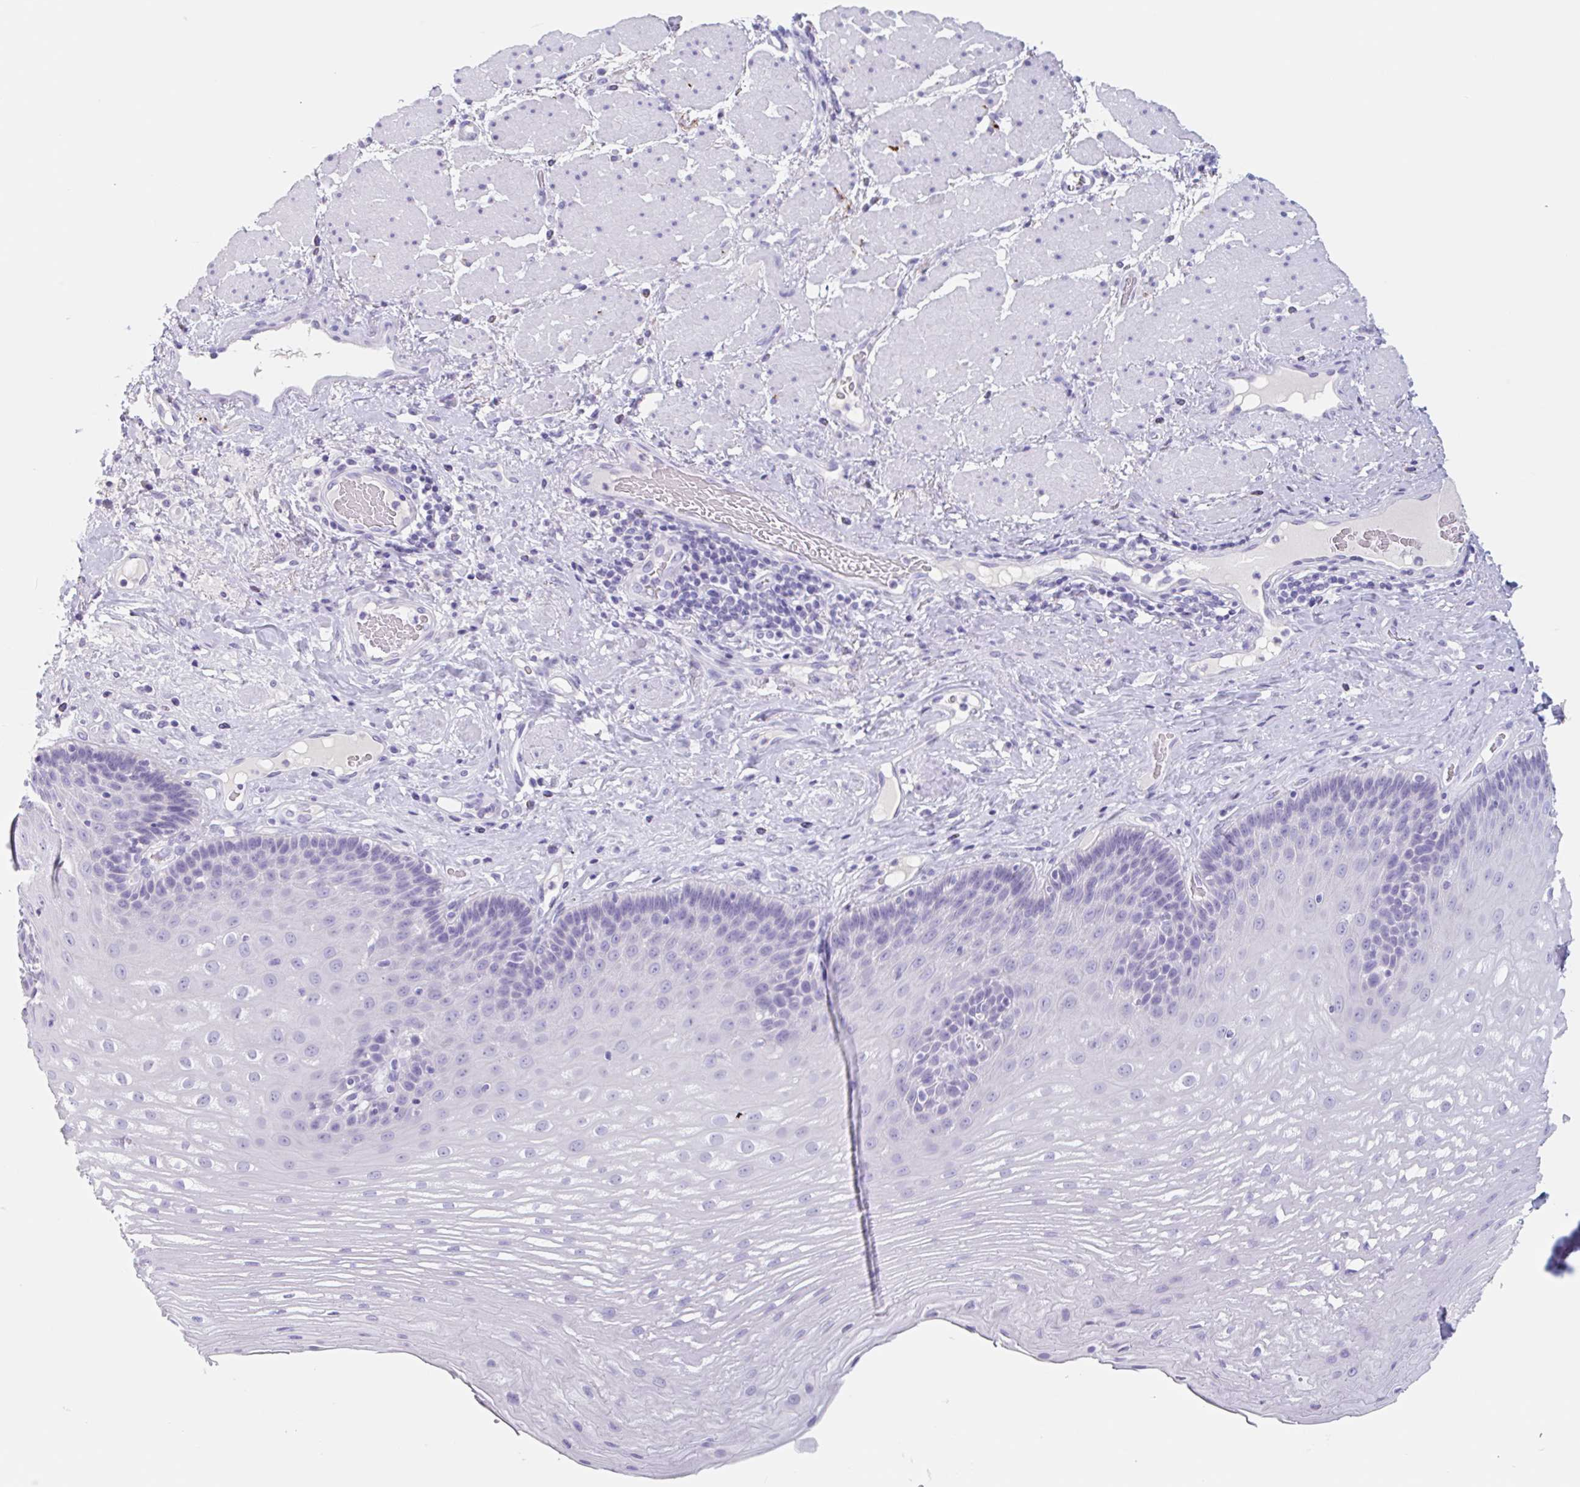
{"staining": {"intensity": "negative", "quantity": "none", "location": "none"}, "tissue": "esophagus", "cell_type": "Squamous epithelial cells", "image_type": "normal", "snomed": [{"axis": "morphology", "description": "Normal tissue, NOS"}, {"axis": "topography", "description": "Esophagus"}], "caption": "This histopathology image is of unremarkable esophagus stained with IHC to label a protein in brown with the nuclei are counter-stained blue. There is no positivity in squamous epithelial cells.", "gene": "EMC4", "patient": {"sex": "male", "age": 62}}